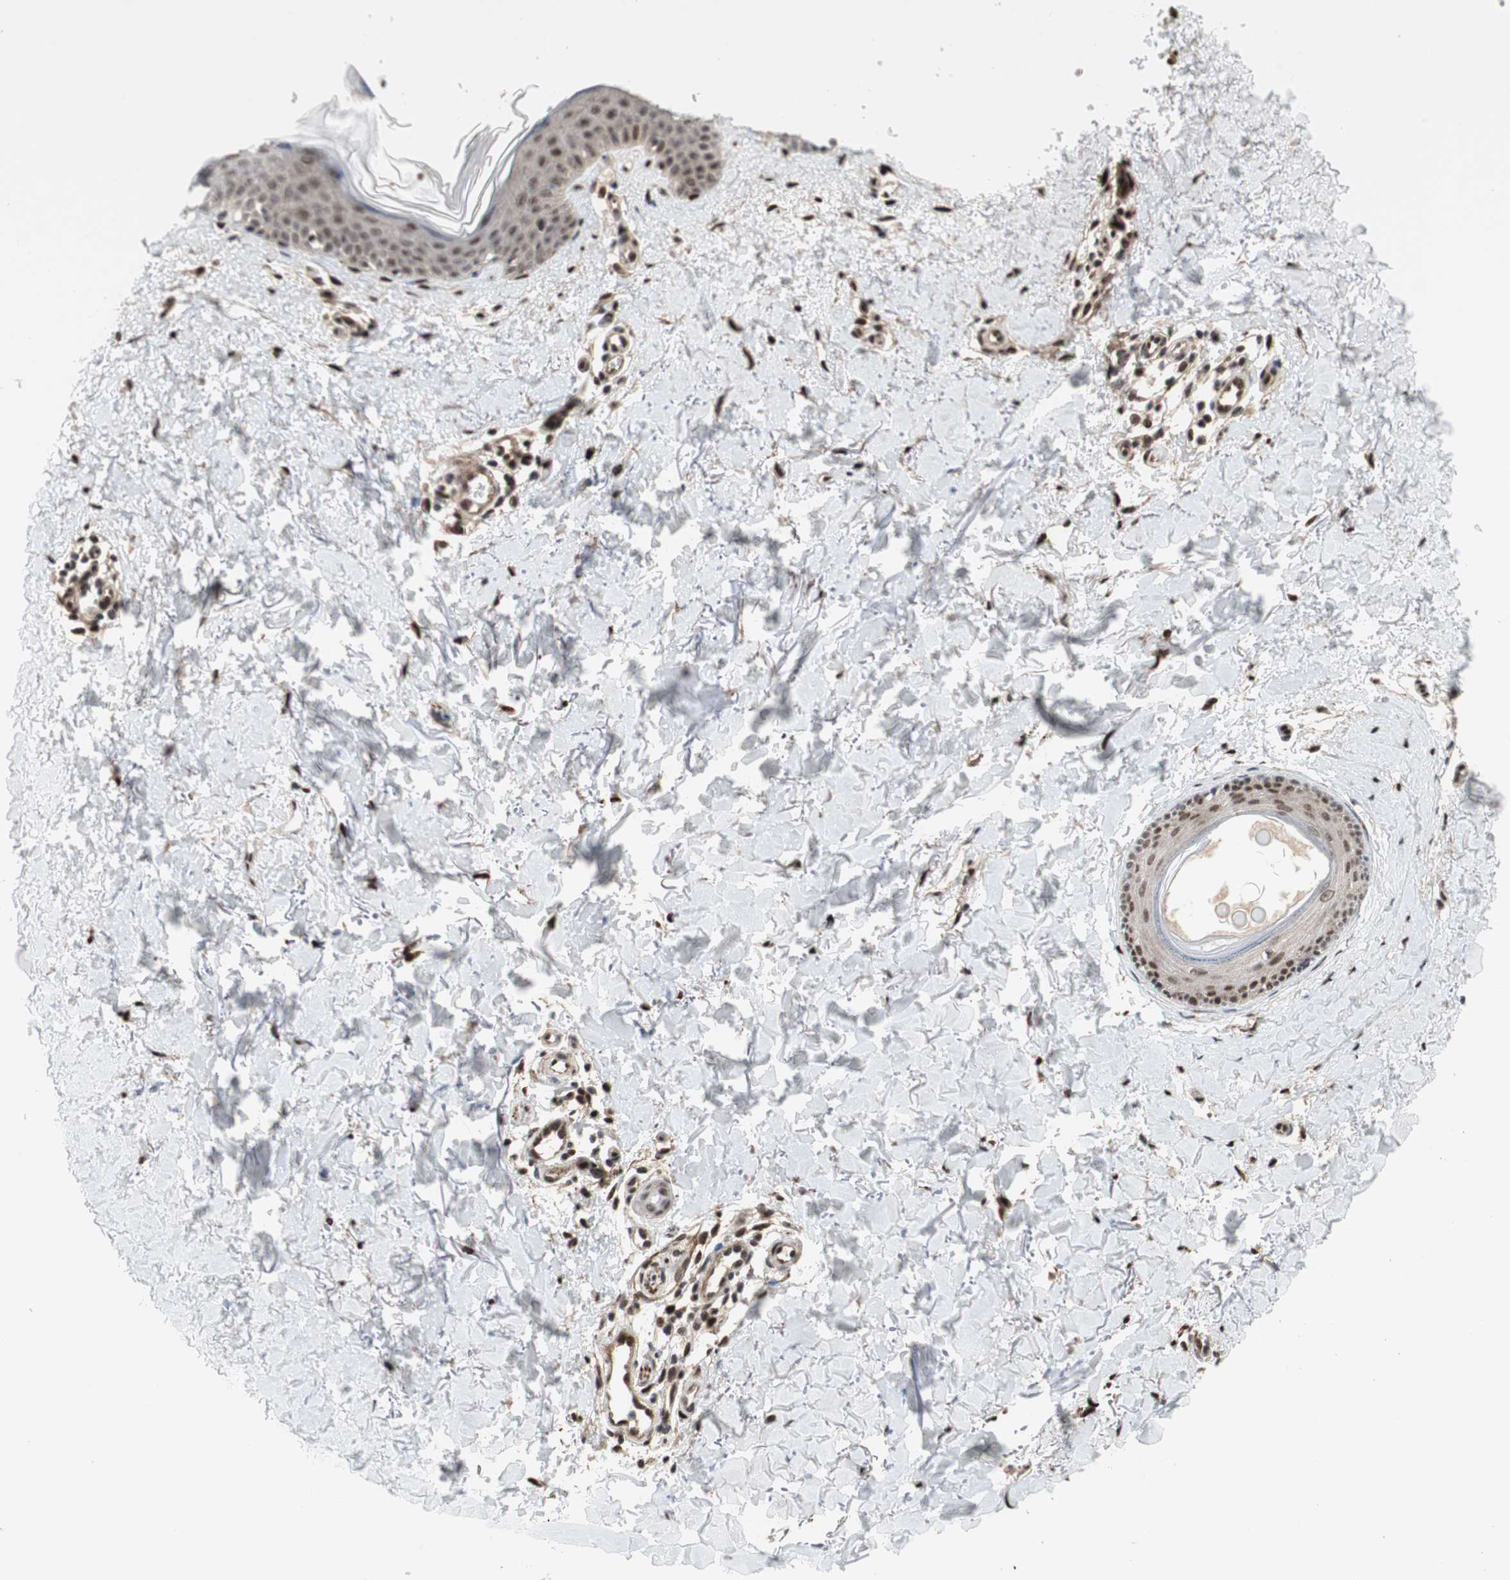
{"staining": {"intensity": "moderate", "quantity": ">75%", "location": "nuclear"}, "tissue": "skin", "cell_type": "Fibroblasts", "image_type": "normal", "snomed": [{"axis": "morphology", "description": "Normal tissue, NOS"}, {"axis": "topography", "description": "Skin"}], "caption": "A medium amount of moderate nuclear staining is appreciated in about >75% of fibroblasts in benign skin.", "gene": "TCF12", "patient": {"sex": "female", "age": 56}}